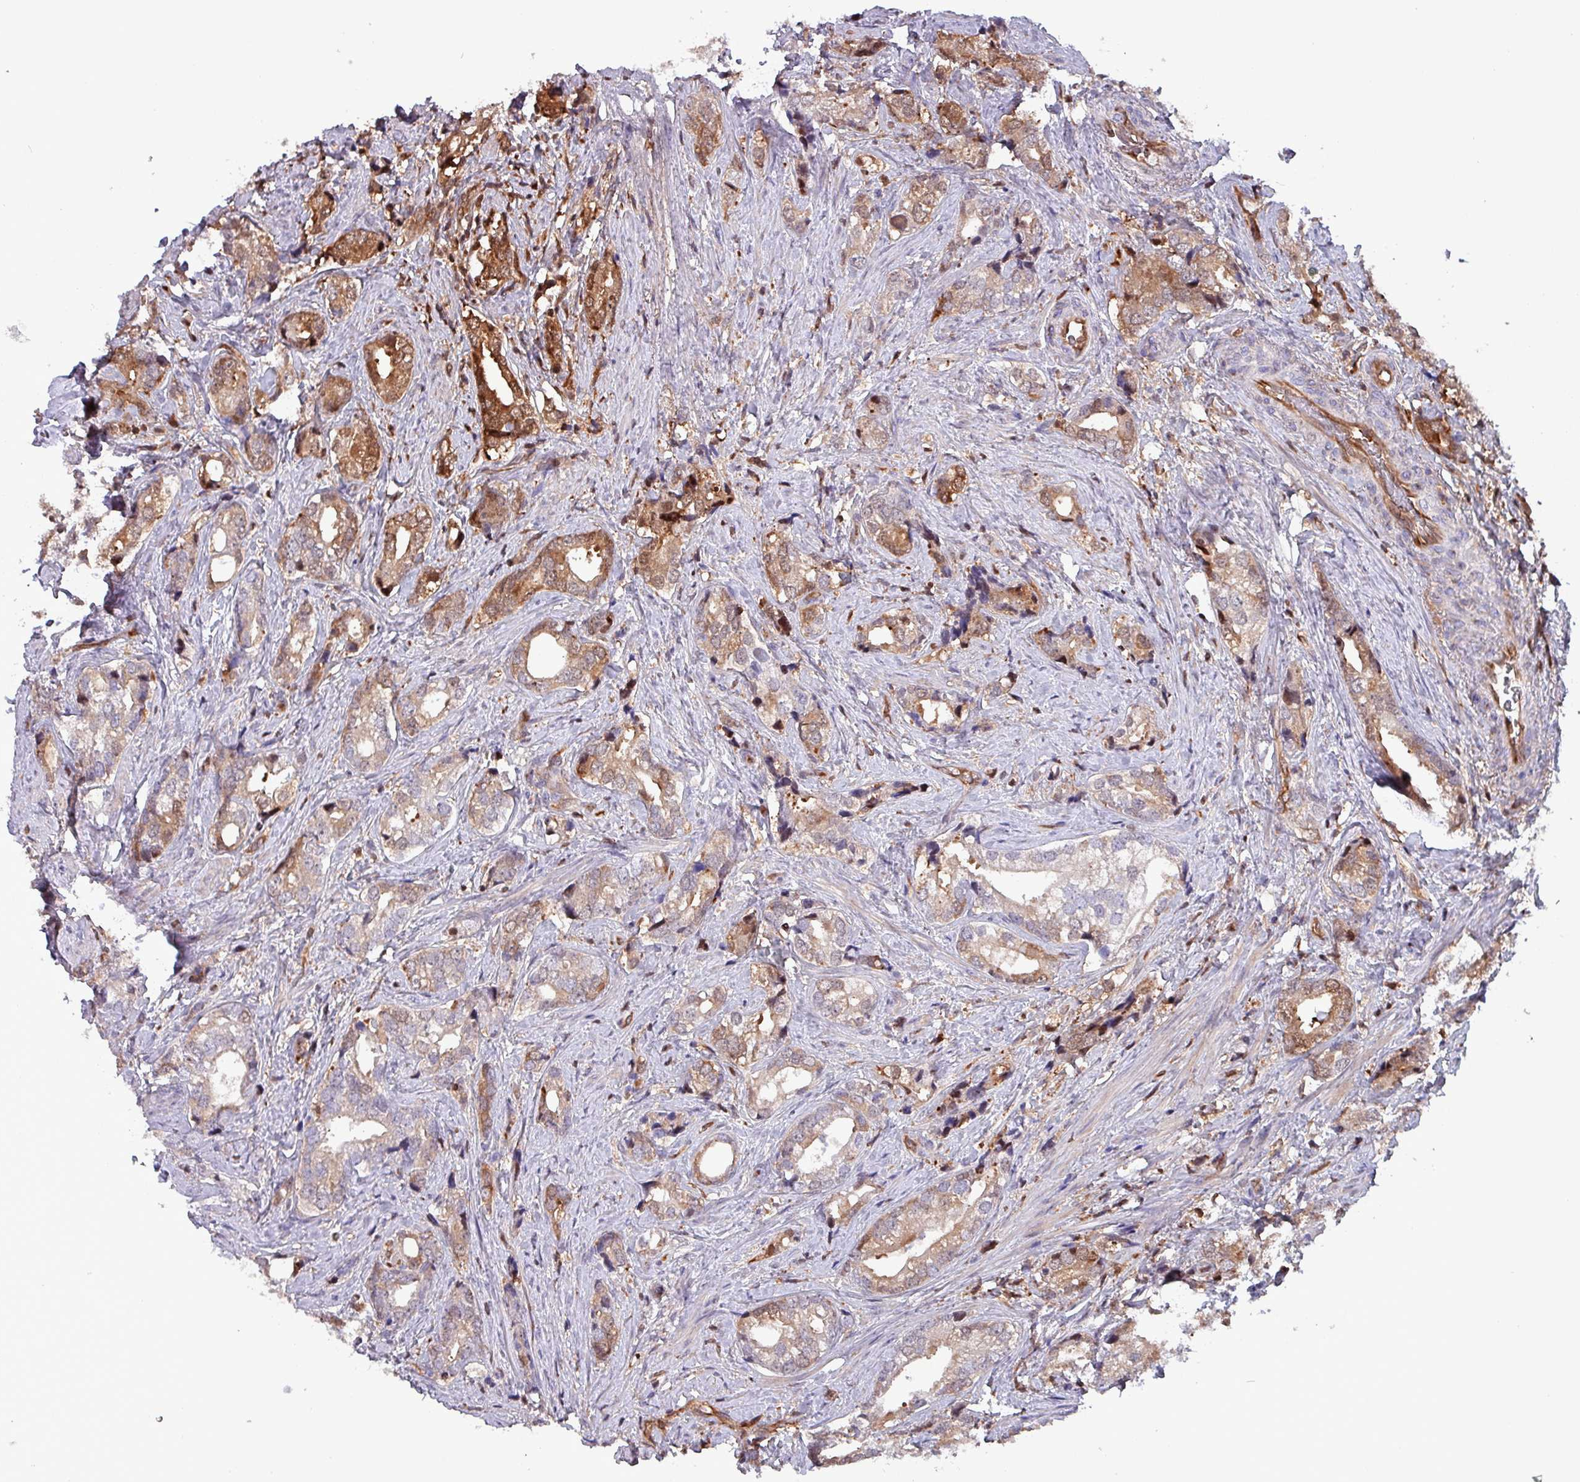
{"staining": {"intensity": "moderate", "quantity": "25%-75%", "location": "cytoplasmic/membranous"}, "tissue": "prostate cancer", "cell_type": "Tumor cells", "image_type": "cancer", "snomed": [{"axis": "morphology", "description": "Adenocarcinoma, High grade"}, {"axis": "topography", "description": "Prostate"}], "caption": "Protein expression analysis of human prostate cancer reveals moderate cytoplasmic/membranous expression in approximately 25%-75% of tumor cells. (Brightfield microscopy of DAB IHC at high magnification).", "gene": "PSMB8", "patient": {"sex": "male", "age": 75}}